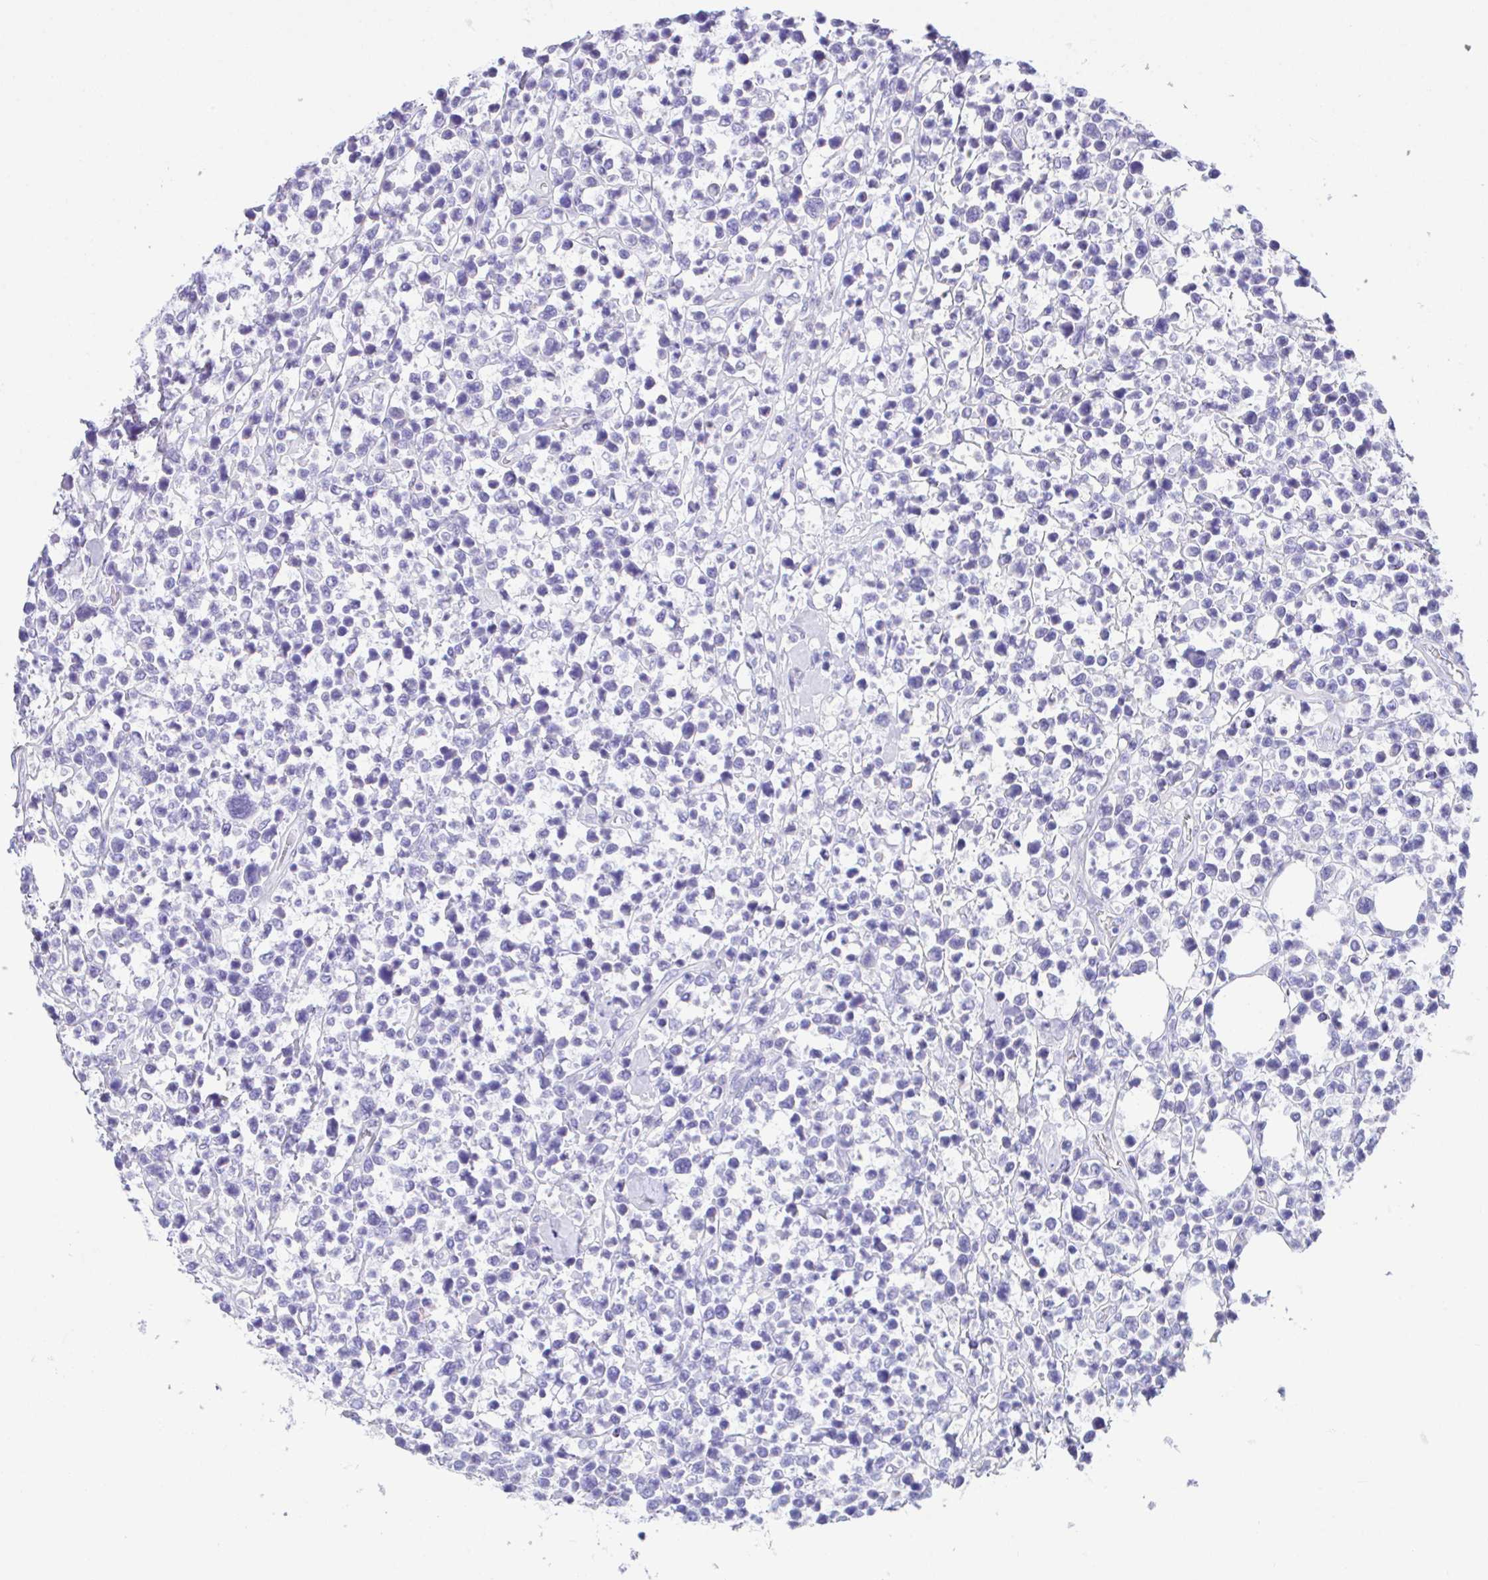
{"staining": {"intensity": "negative", "quantity": "none", "location": "none"}, "tissue": "lymphoma", "cell_type": "Tumor cells", "image_type": "cancer", "snomed": [{"axis": "morphology", "description": "Malignant lymphoma, non-Hodgkin's type, Low grade"}, {"axis": "topography", "description": "Lymph node"}], "caption": "Protein analysis of low-grade malignant lymphoma, non-Hodgkin's type demonstrates no significant positivity in tumor cells.", "gene": "SLC16A6", "patient": {"sex": "male", "age": 60}}